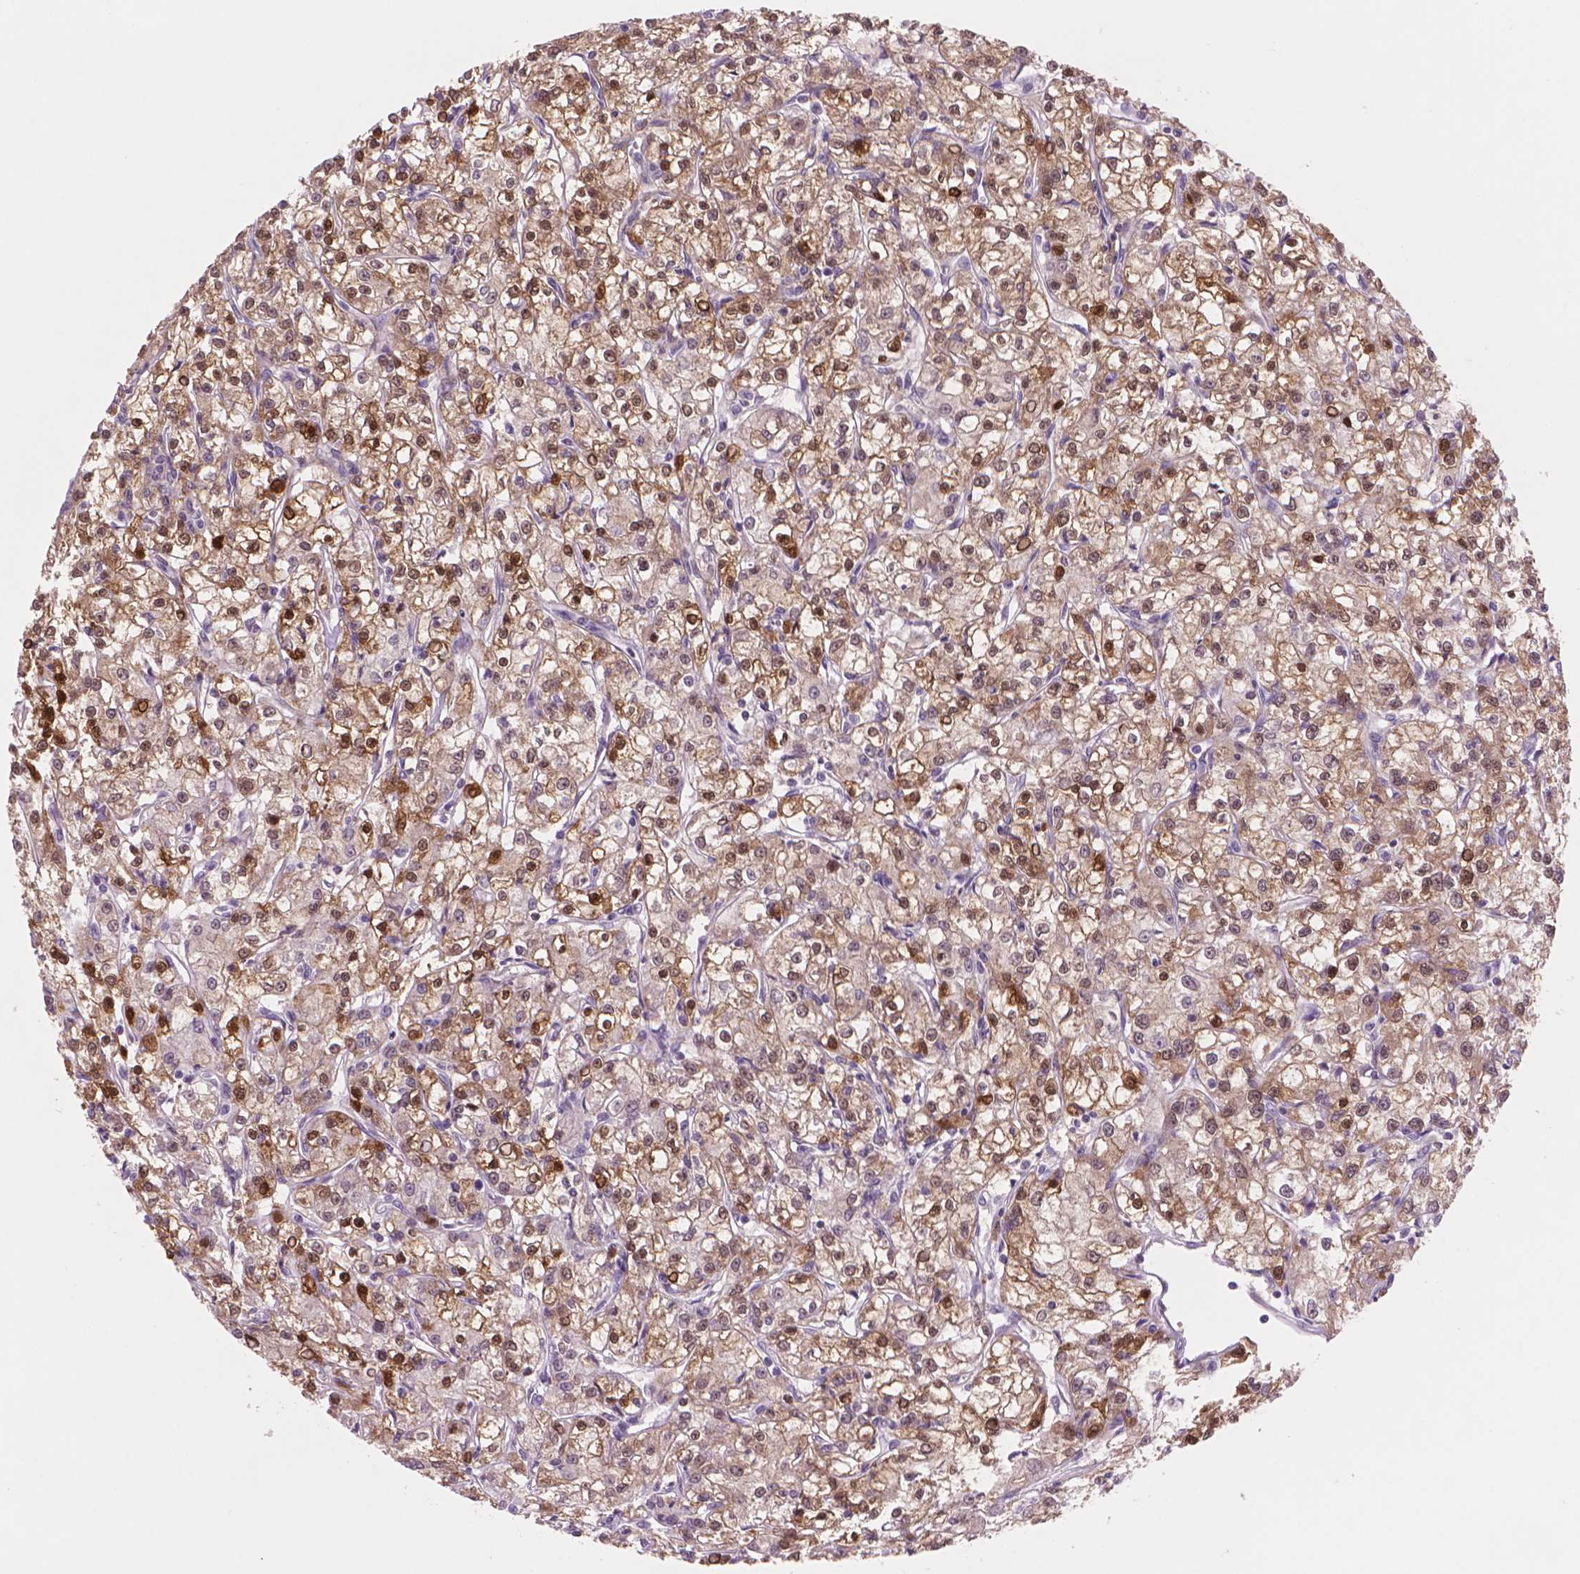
{"staining": {"intensity": "strong", "quantity": "25%-75%", "location": "cytoplasmic/membranous,nuclear"}, "tissue": "renal cancer", "cell_type": "Tumor cells", "image_type": "cancer", "snomed": [{"axis": "morphology", "description": "Adenocarcinoma, NOS"}, {"axis": "topography", "description": "Kidney"}], "caption": "Renal cancer (adenocarcinoma) stained for a protein (brown) exhibits strong cytoplasmic/membranous and nuclear positive staining in about 25%-75% of tumor cells.", "gene": "ENO2", "patient": {"sex": "female", "age": 59}}